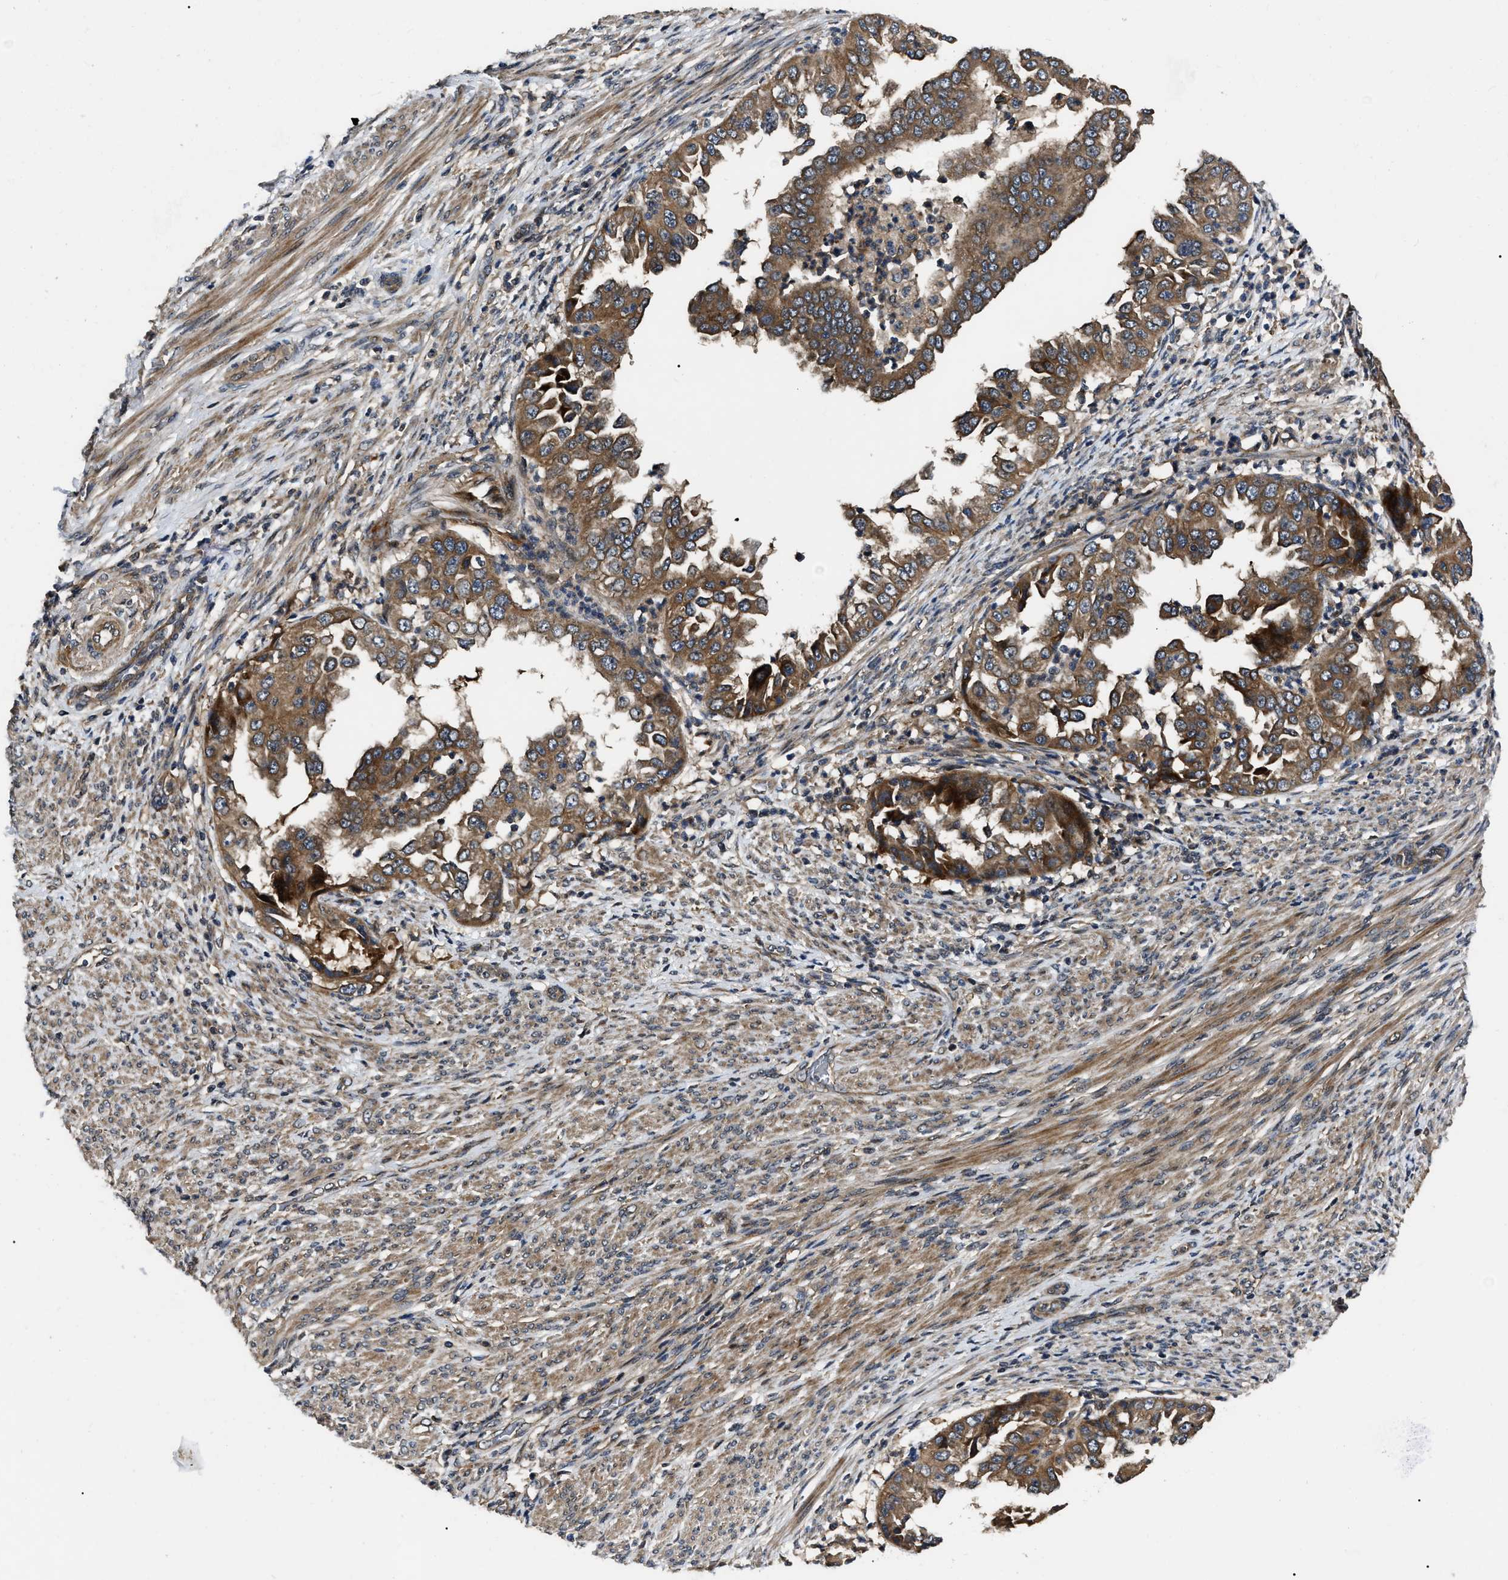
{"staining": {"intensity": "moderate", "quantity": ">75%", "location": "cytoplasmic/membranous"}, "tissue": "endometrial cancer", "cell_type": "Tumor cells", "image_type": "cancer", "snomed": [{"axis": "morphology", "description": "Adenocarcinoma, NOS"}, {"axis": "topography", "description": "Endometrium"}], "caption": "Immunohistochemical staining of human adenocarcinoma (endometrial) exhibits medium levels of moderate cytoplasmic/membranous expression in about >75% of tumor cells.", "gene": "PPWD1", "patient": {"sex": "female", "age": 85}}